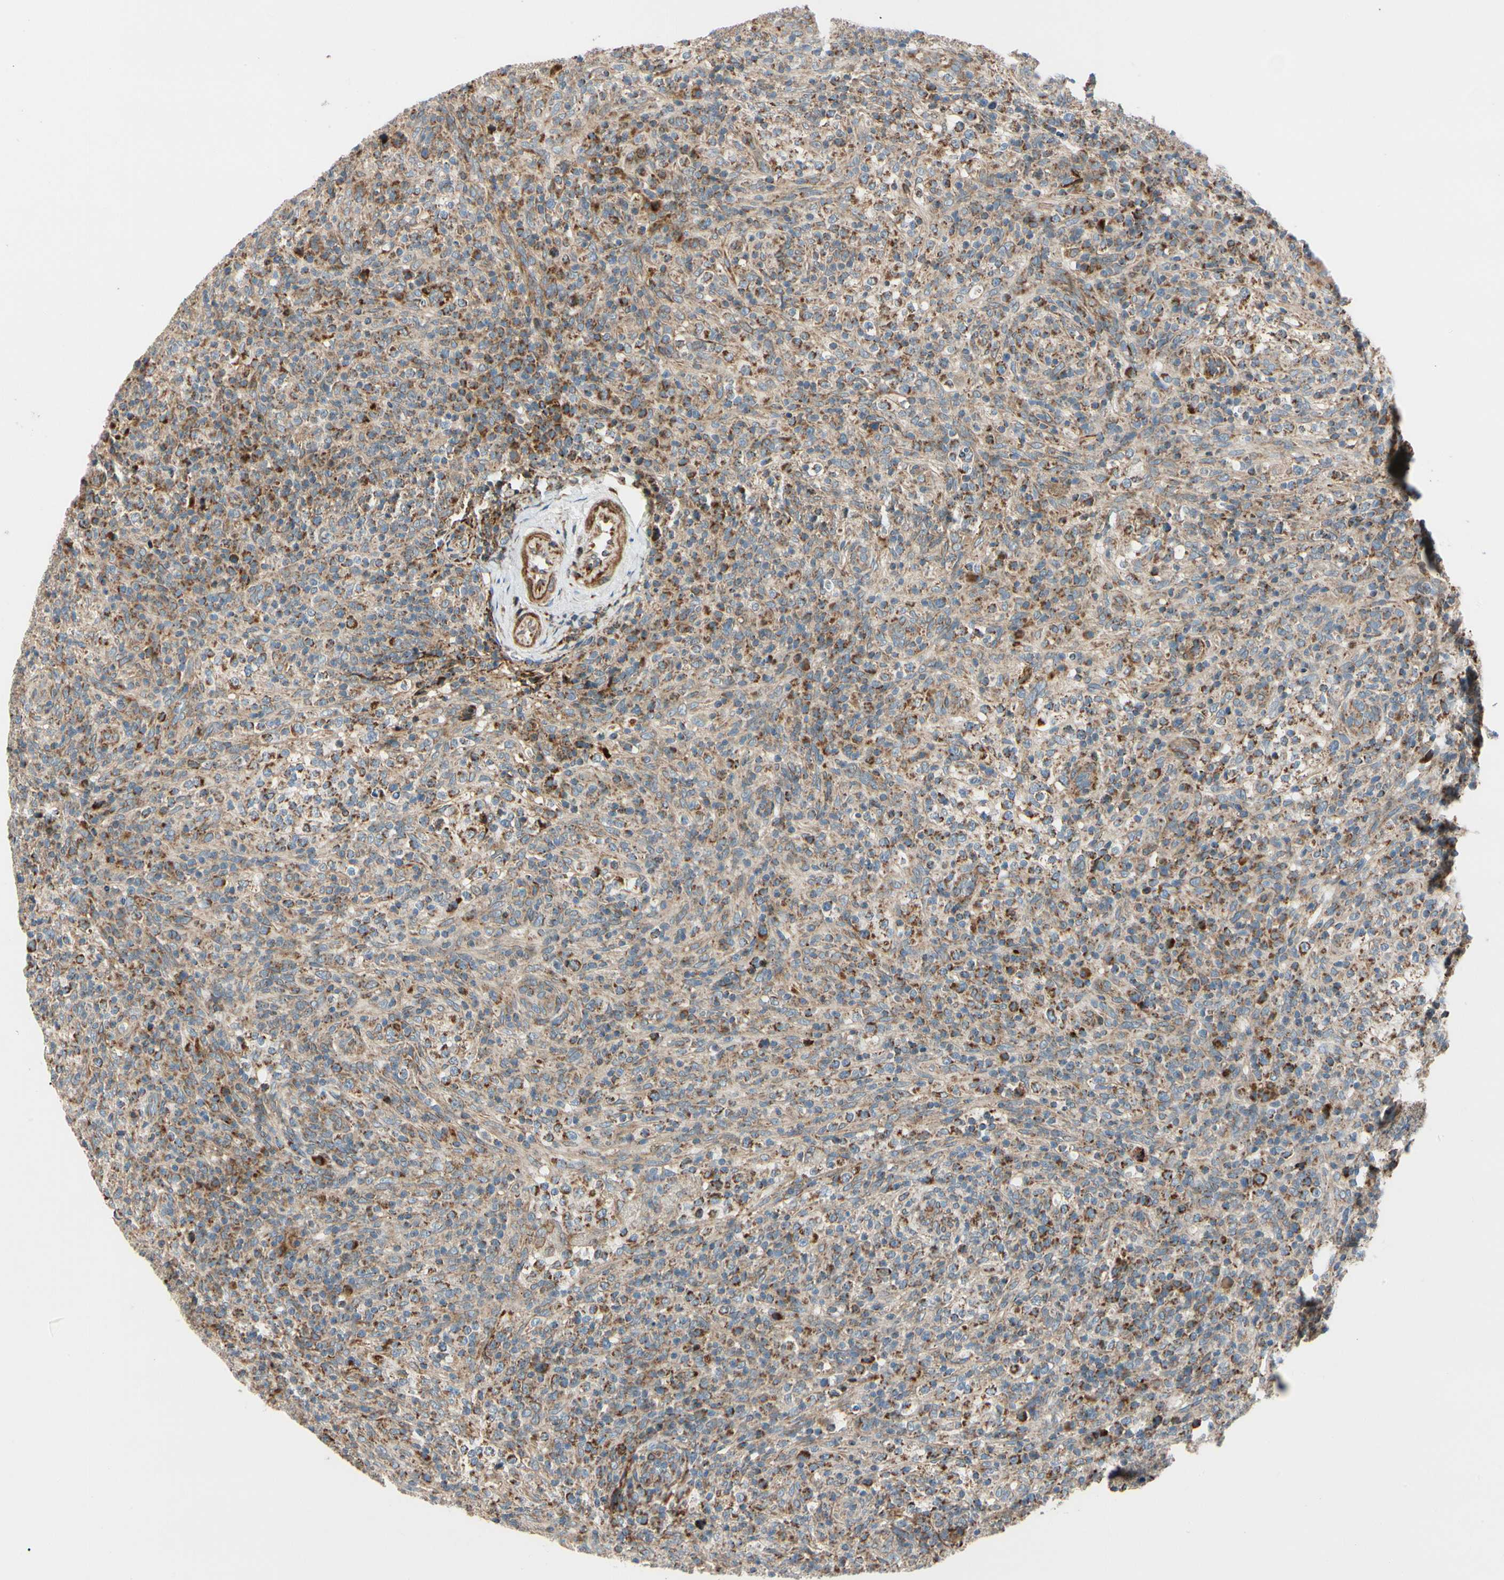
{"staining": {"intensity": "moderate", "quantity": ">75%", "location": "cytoplasmic/membranous"}, "tissue": "lymphoma", "cell_type": "Tumor cells", "image_type": "cancer", "snomed": [{"axis": "morphology", "description": "Malignant lymphoma, non-Hodgkin's type, High grade"}, {"axis": "topography", "description": "Lymph node"}], "caption": "Protein staining of lymphoma tissue demonstrates moderate cytoplasmic/membranous staining in about >75% of tumor cells. The protein of interest is shown in brown color, while the nuclei are stained blue.", "gene": "MRPL9", "patient": {"sex": "female", "age": 76}}